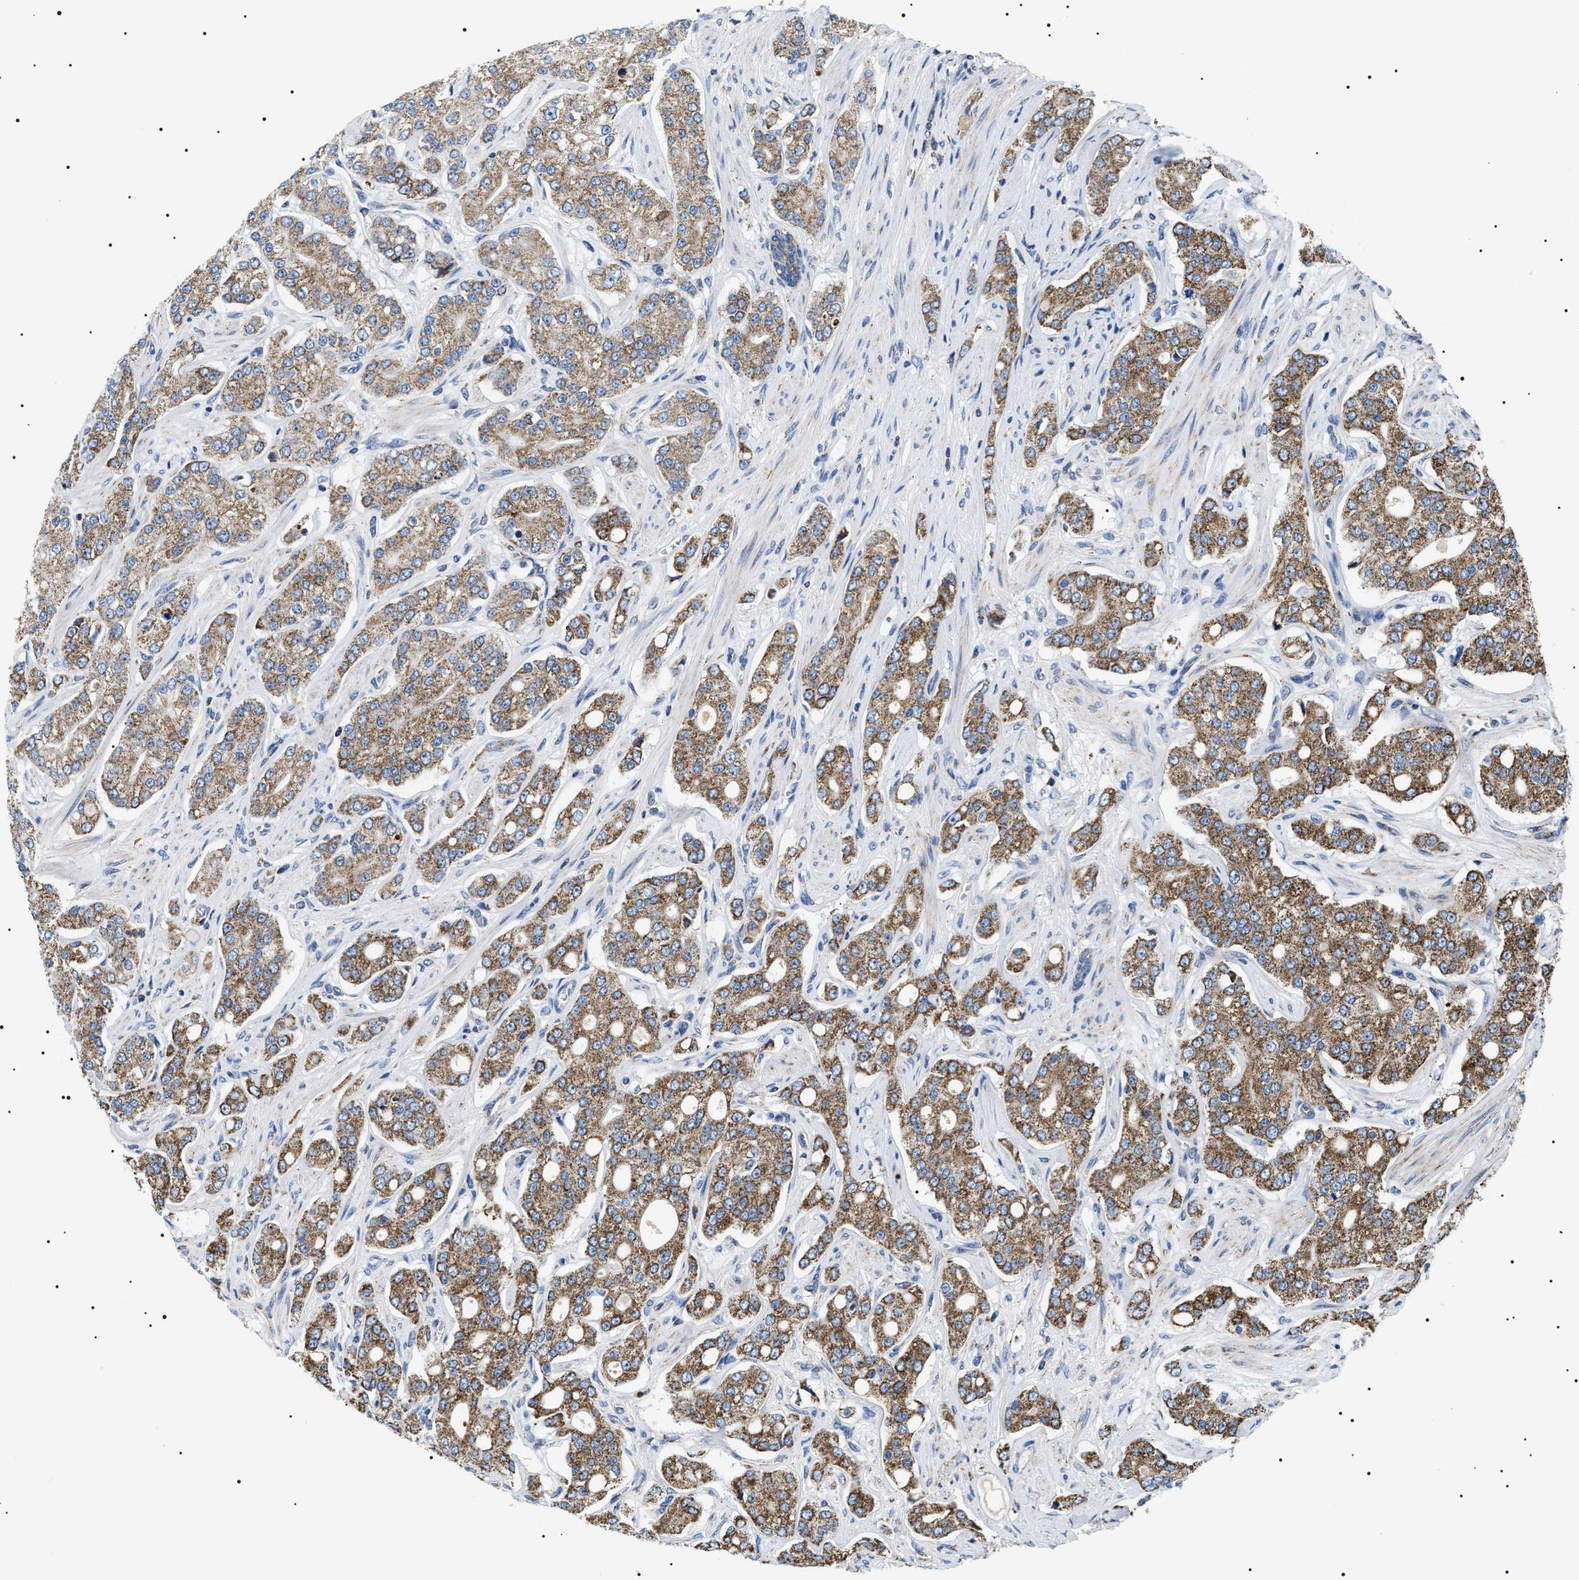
{"staining": {"intensity": "moderate", "quantity": ">75%", "location": "cytoplasmic/membranous"}, "tissue": "prostate cancer", "cell_type": "Tumor cells", "image_type": "cancer", "snomed": [{"axis": "morphology", "description": "Adenocarcinoma, High grade"}, {"axis": "topography", "description": "Prostate"}], "caption": "Prostate high-grade adenocarcinoma stained for a protein (brown) exhibits moderate cytoplasmic/membranous positive positivity in about >75% of tumor cells.", "gene": "OXSM", "patient": {"sex": "male", "age": 71}}